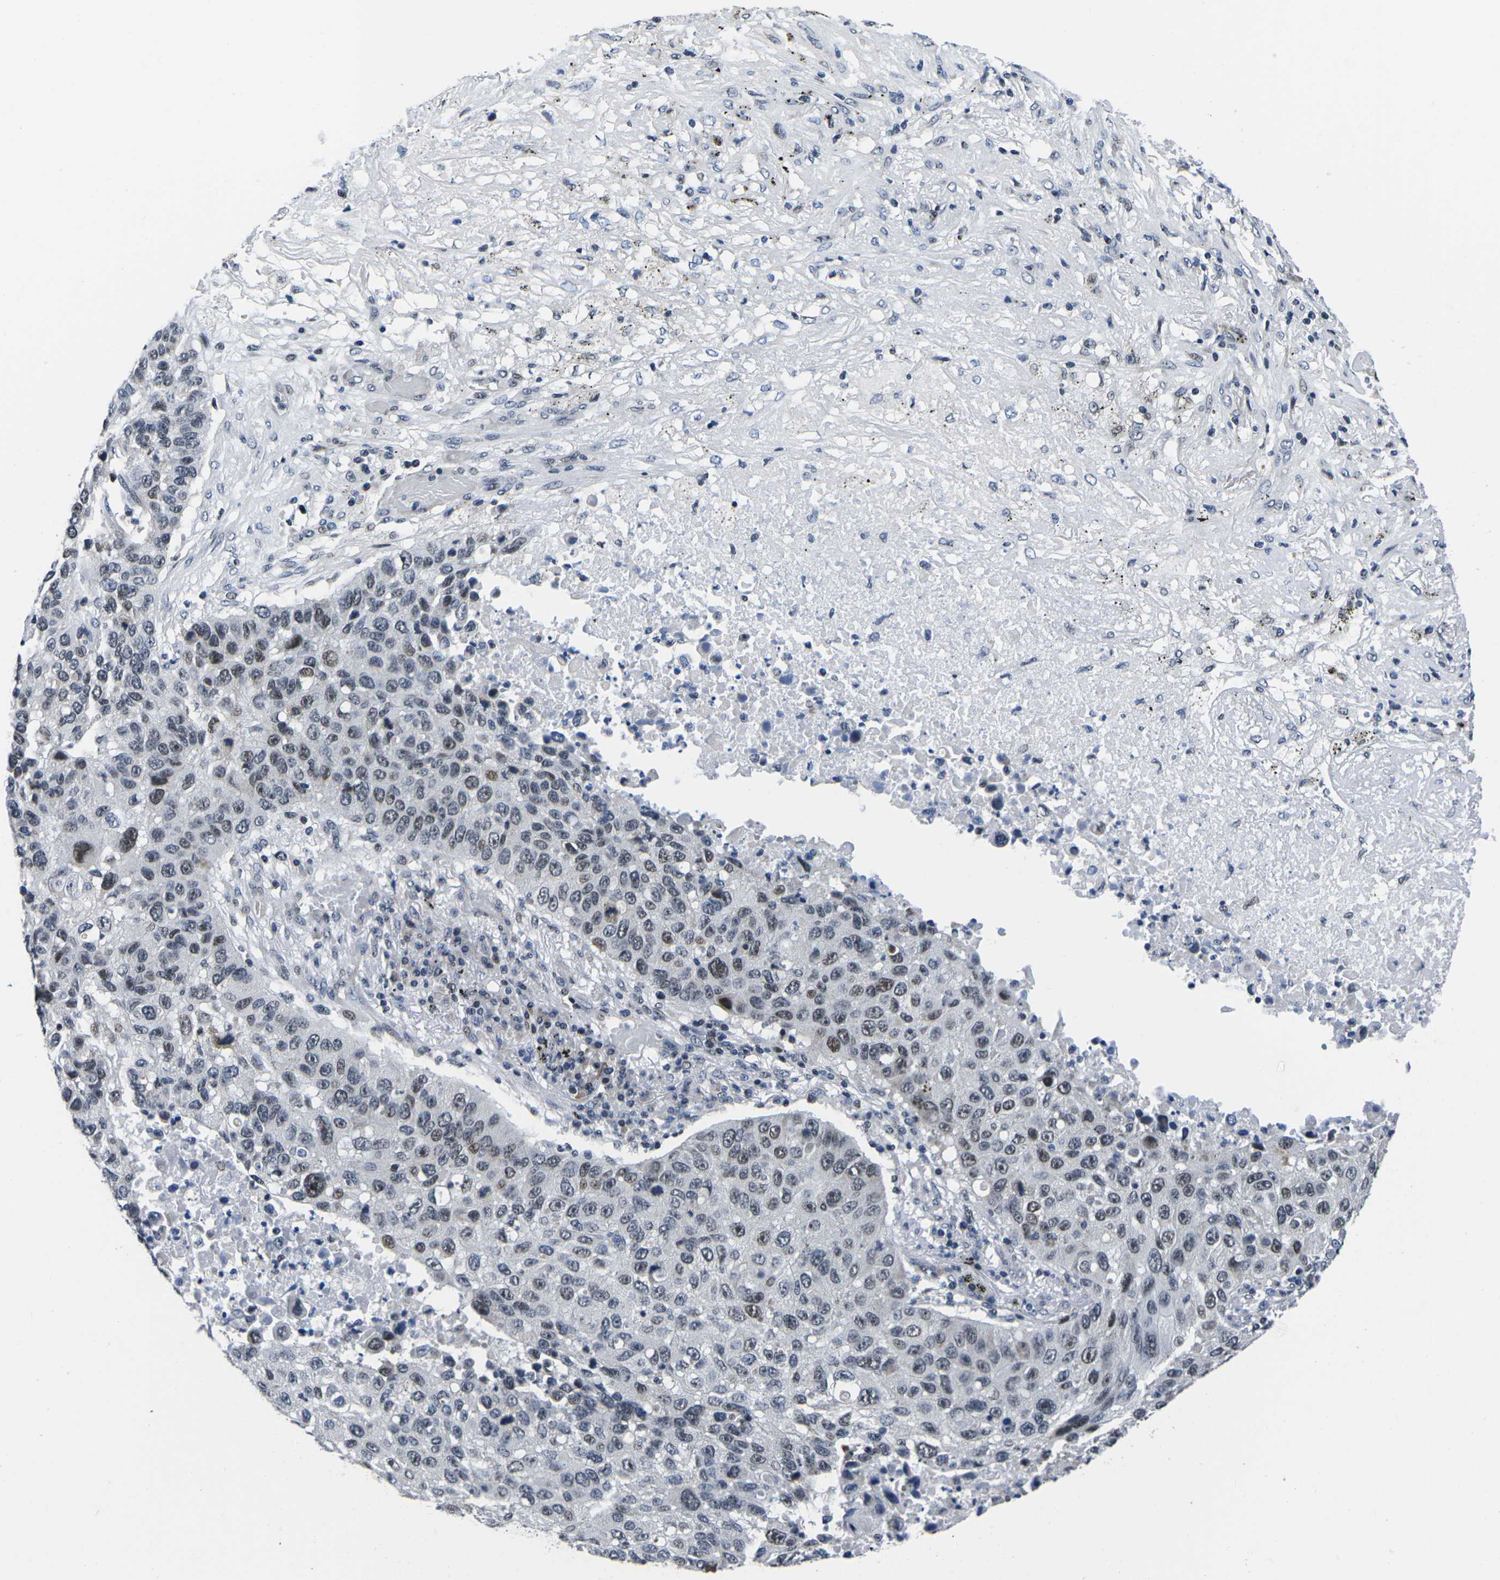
{"staining": {"intensity": "moderate", "quantity": "<25%", "location": "nuclear"}, "tissue": "lung cancer", "cell_type": "Tumor cells", "image_type": "cancer", "snomed": [{"axis": "morphology", "description": "Squamous cell carcinoma, NOS"}, {"axis": "topography", "description": "Lung"}], "caption": "A high-resolution histopathology image shows immunohistochemistry staining of lung squamous cell carcinoma, which reveals moderate nuclear positivity in approximately <25% of tumor cells.", "gene": "CDC73", "patient": {"sex": "male", "age": 57}}